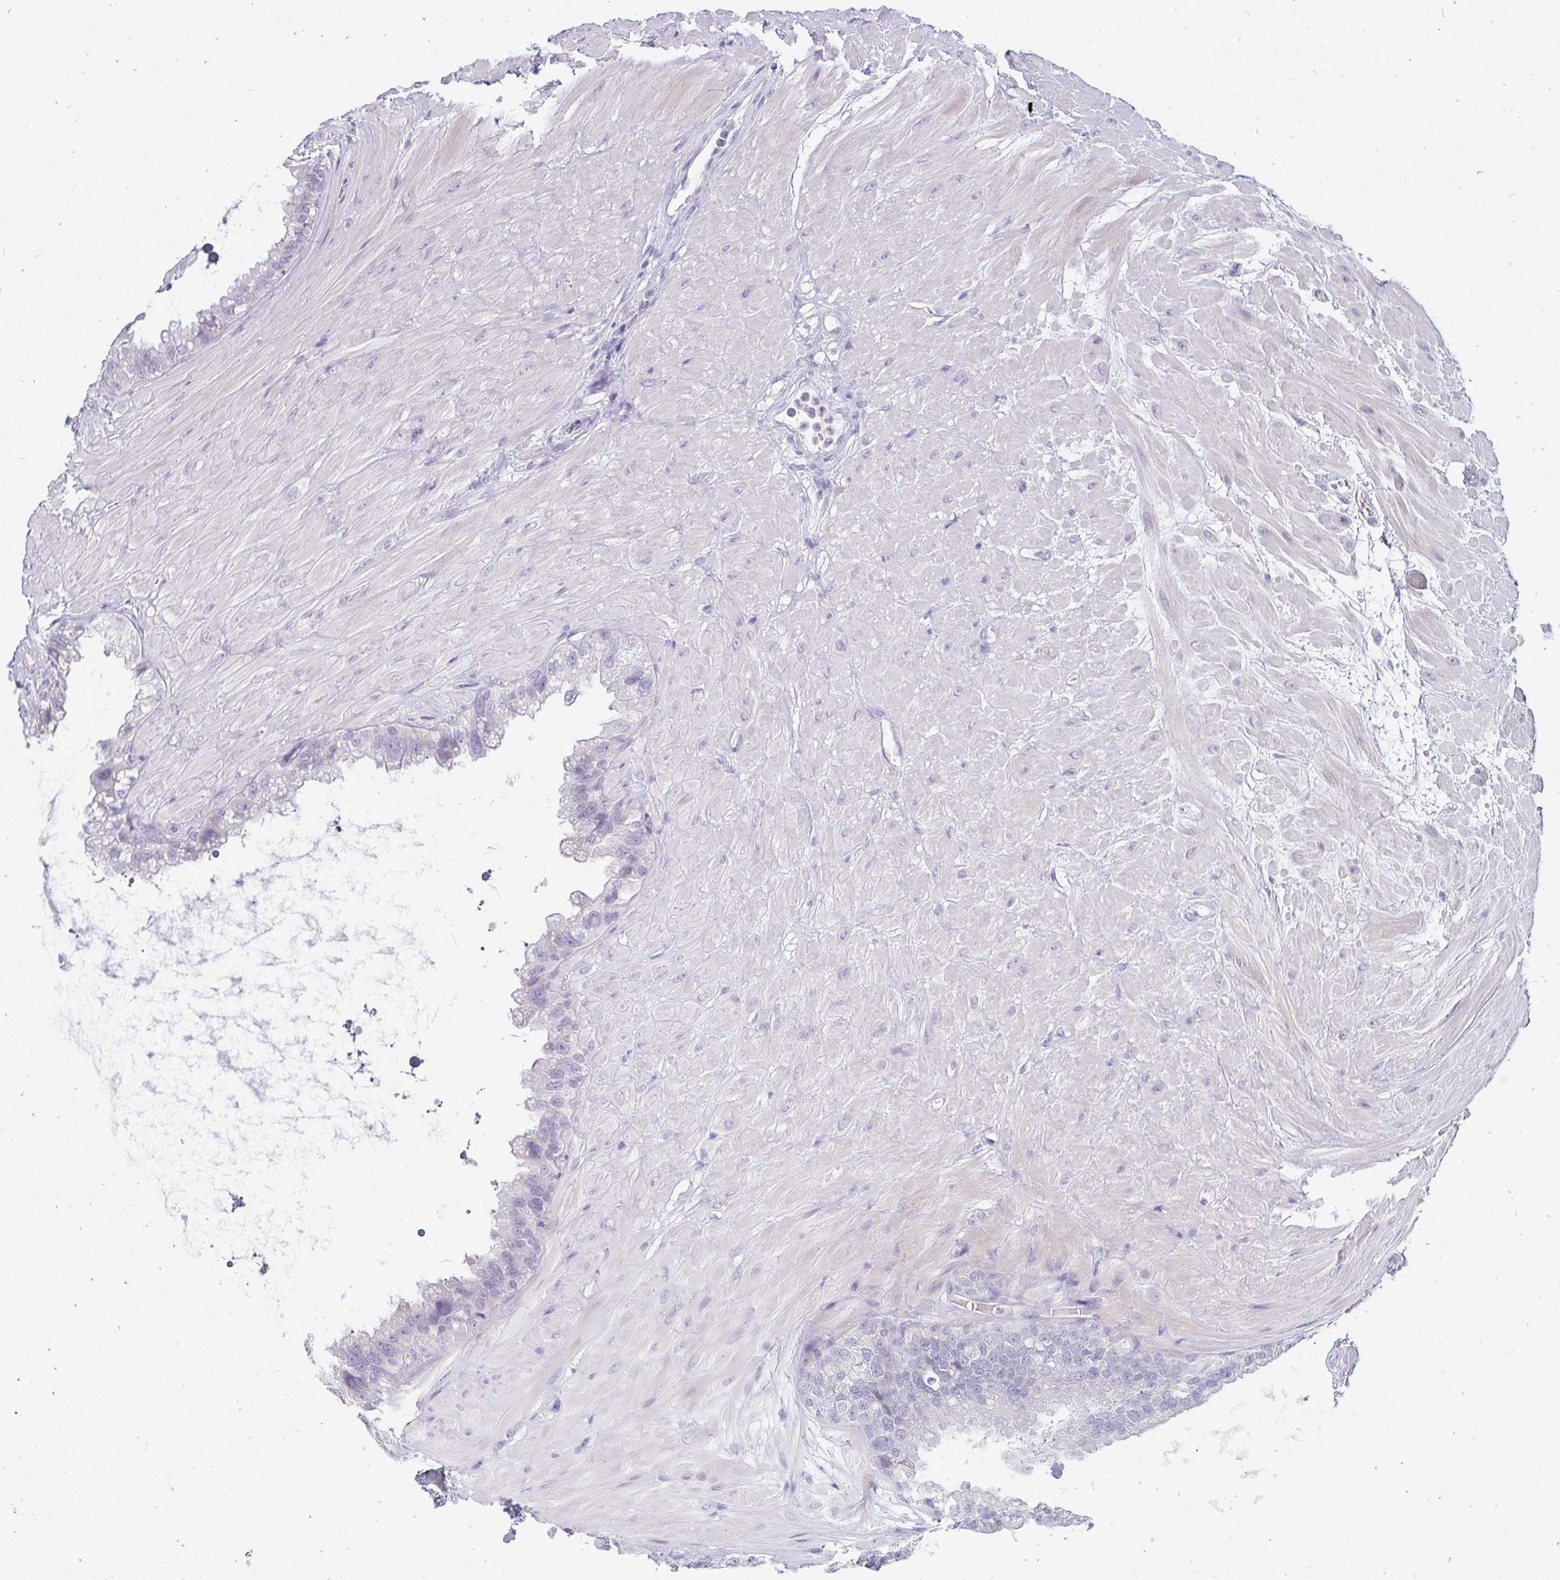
{"staining": {"intensity": "negative", "quantity": "none", "location": "none"}, "tissue": "seminal vesicle", "cell_type": "Glandular cells", "image_type": "normal", "snomed": [{"axis": "morphology", "description": "Normal tissue, NOS"}, {"axis": "topography", "description": "Seminal veicle"}, {"axis": "topography", "description": "Peripheral nerve tissue"}], "caption": "Immunohistochemistry (IHC) of unremarkable human seminal vesicle exhibits no staining in glandular cells.", "gene": "PPP1R3G", "patient": {"sex": "male", "age": 76}}